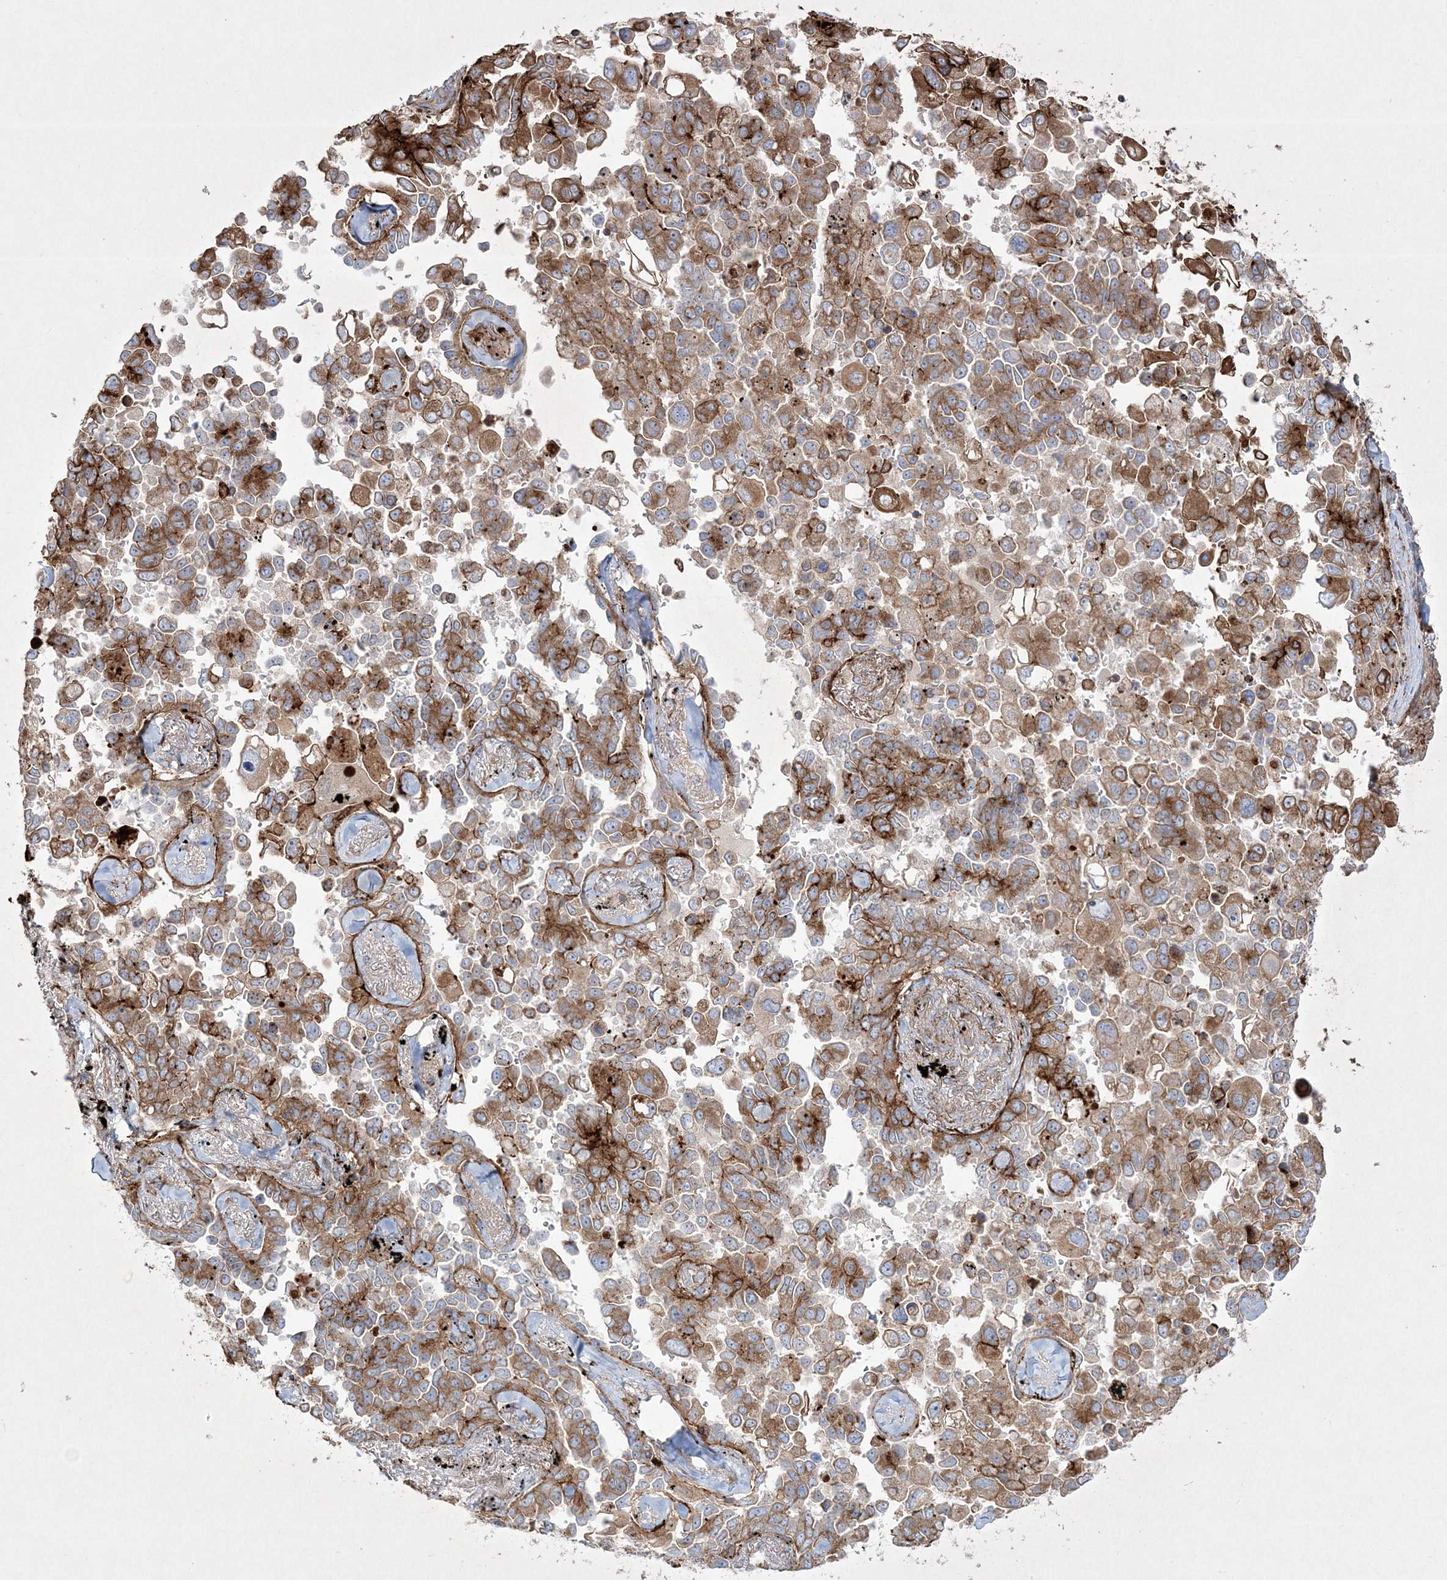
{"staining": {"intensity": "moderate", "quantity": ">75%", "location": "cytoplasmic/membranous"}, "tissue": "lung cancer", "cell_type": "Tumor cells", "image_type": "cancer", "snomed": [{"axis": "morphology", "description": "Adenocarcinoma, NOS"}, {"axis": "topography", "description": "Lung"}], "caption": "Human adenocarcinoma (lung) stained with a brown dye exhibits moderate cytoplasmic/membranous positive expression in about >75% of tumor cells.", "gene": "RICTOR", "patient": {"sex": "female", "age": 67}}